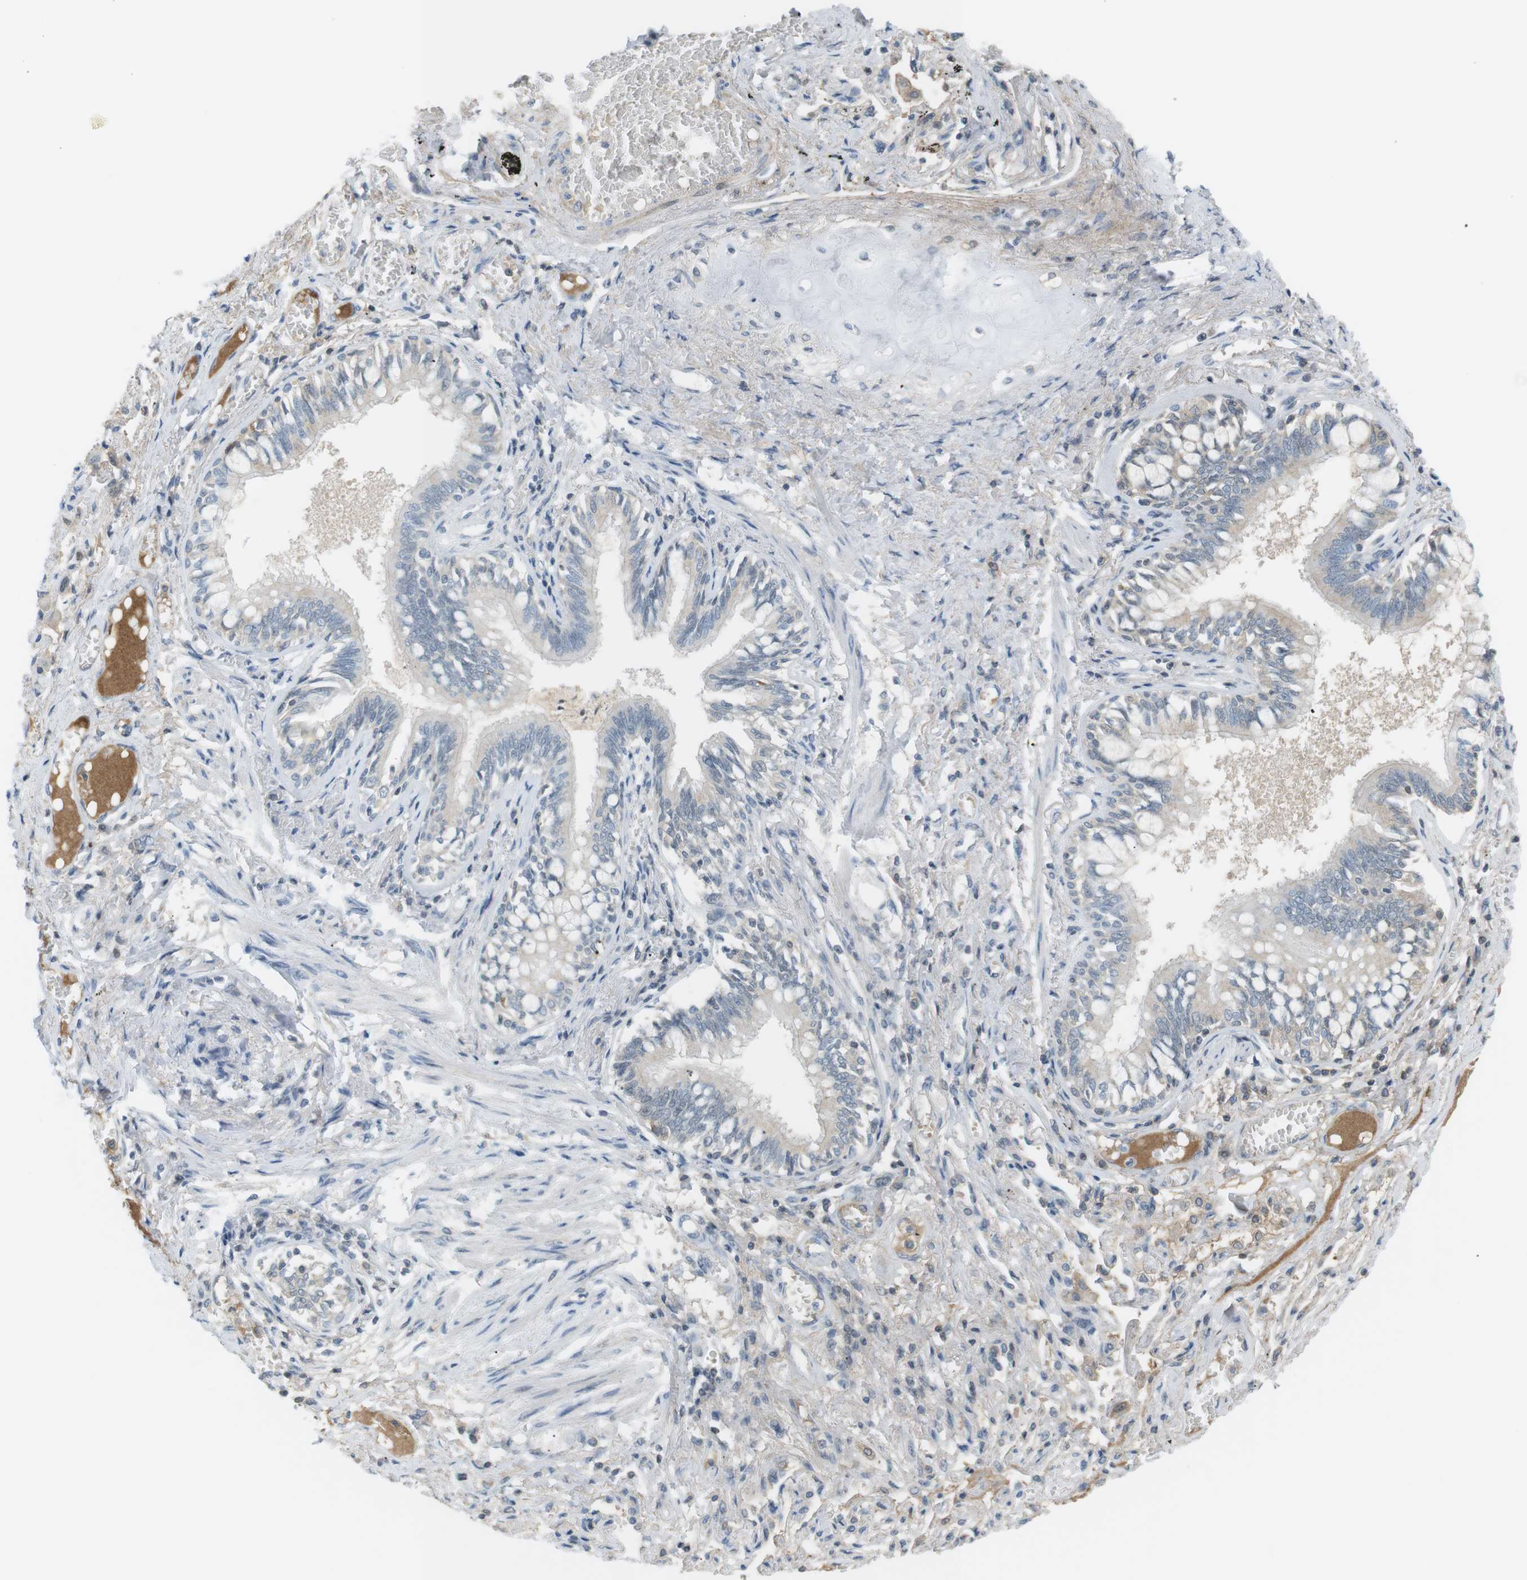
{"staining": {"intensity": "negative", "quantity": "none", "location": "none"}, "tissue": "bronchus", "cell_type": "Respiratory epithelial cells", "image_type": "normal", "snomed": [{"axis": "morphology", "description": "Normal tissue, NOS"}, {"axis": "morphology", "description": "Inflammation, NOS"}, {"axis": "topography", "description": "Cartilage tissue"}, {"axis": "topography", "description": "Lung"}], "caption": "Histopathology image shows no protein positivity in respiratory epithelial cells of benign bronchus.", "gene": "AZGP1", "patient": {"sex": "male", "age": 71}}